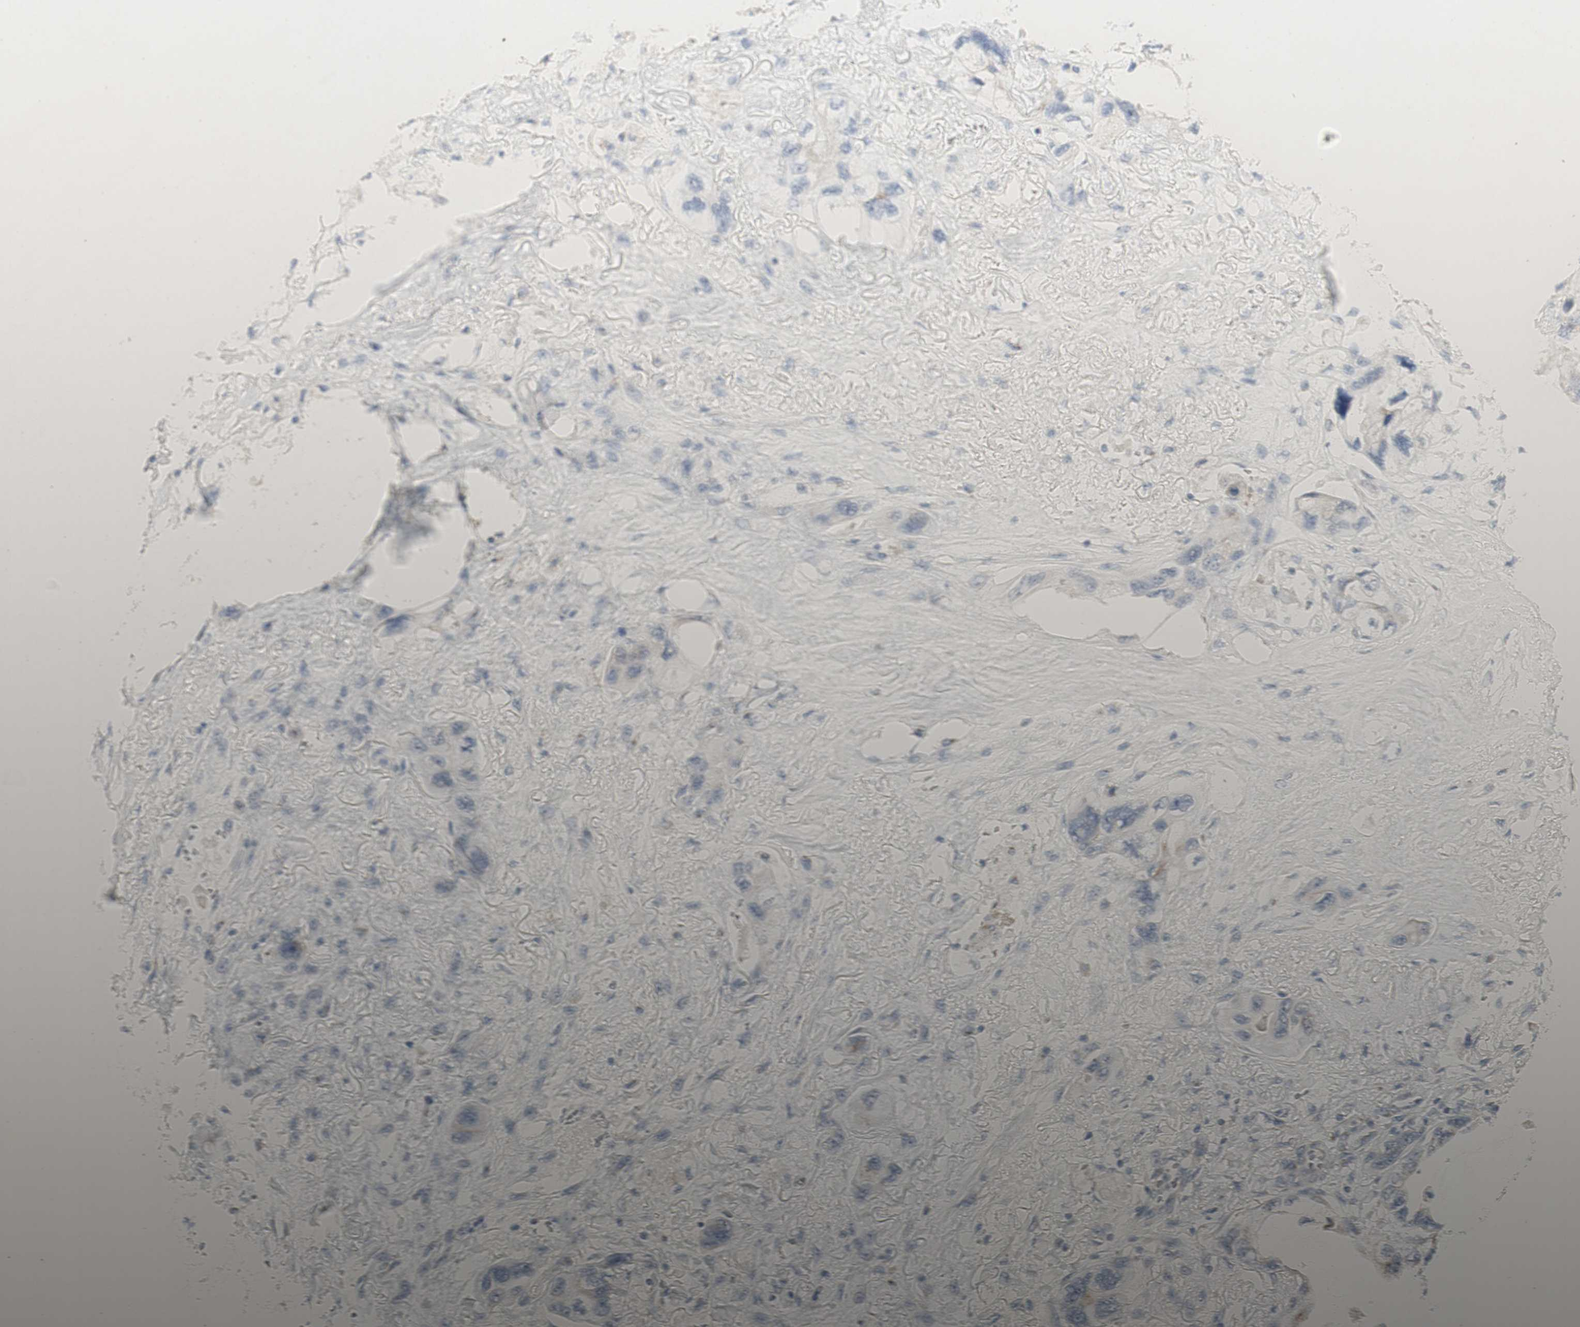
{"staining": {"intensity": "weak", "quantity": "<25%", "location": "cytoplasmic/membranous"}, "tissue": "lung cancer", "cell_type": "Tumor cells", "image_type": "cancer", "snomed": [{"axis": "morphology", "description": "Squamous cell carcinoma, NOS"}, {"axis": "topography", "description": "Lung"}], "caption": "The histopathology image demonstrates no significant staining in tumor cells of lung cancer.", "gene": "MANEA", "patient": {"sex": "female", "age": 73}}